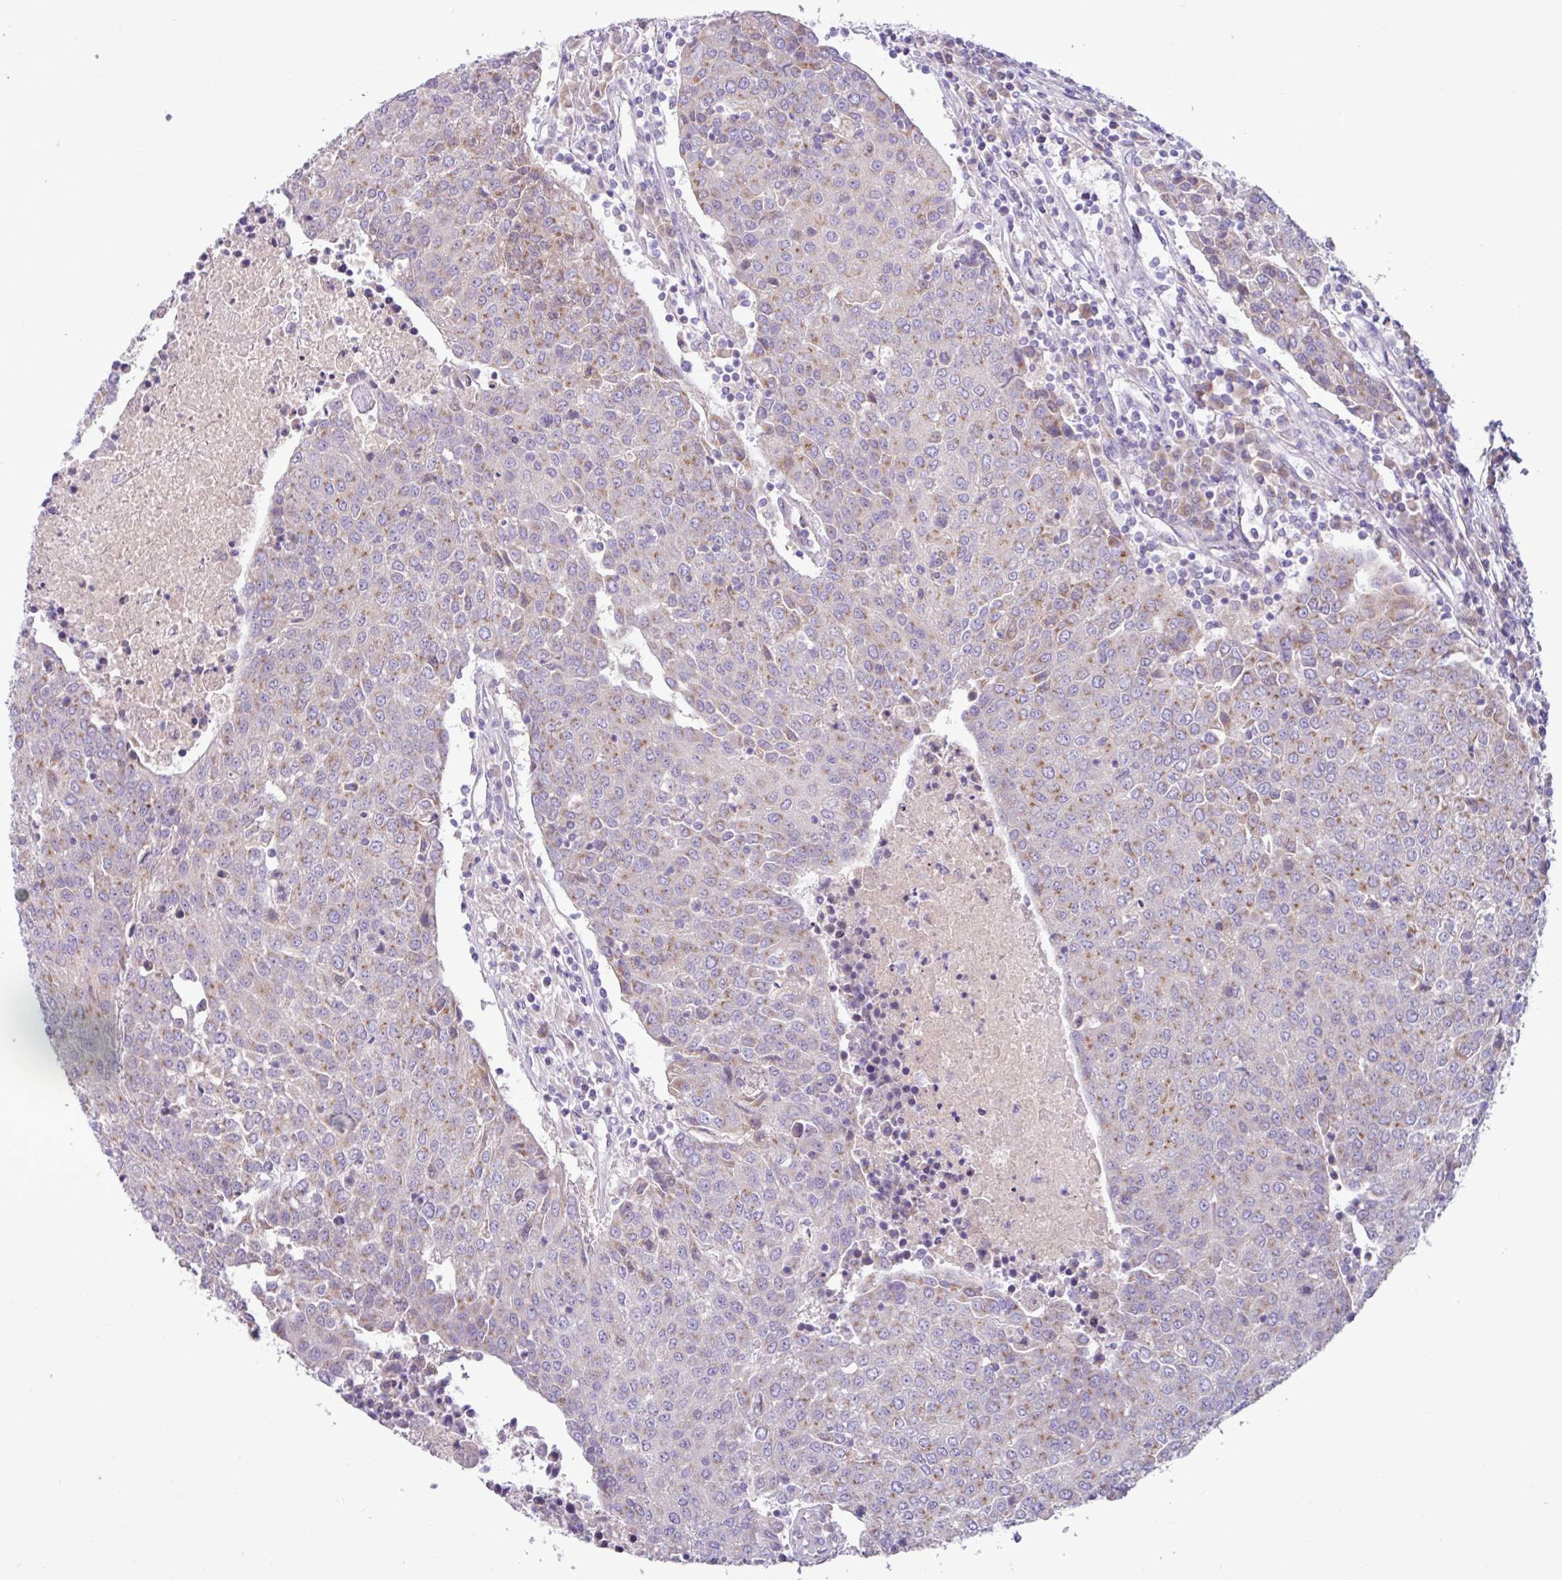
{"staining": {"intensity": "moderate", "quantity": "25%-75%", "location": "cytoplasmic/membranous"}, "tissue": "urothelial cancer", "cell_type": "Tumor cells", "image_type": "cancer", "snomed": [{"axis": "morphology", "description": "Urothelial carcinoma, High grade"}, {"axis": "topography", "description": "Urinary bladder"}], "caption": "Urothelial cancer stained for a protein reveals moderate cytoplasmic/membranous positivity in tumor cells.", "gene": "STIMATE", "patient": {"sex": "female", "age": 85}}